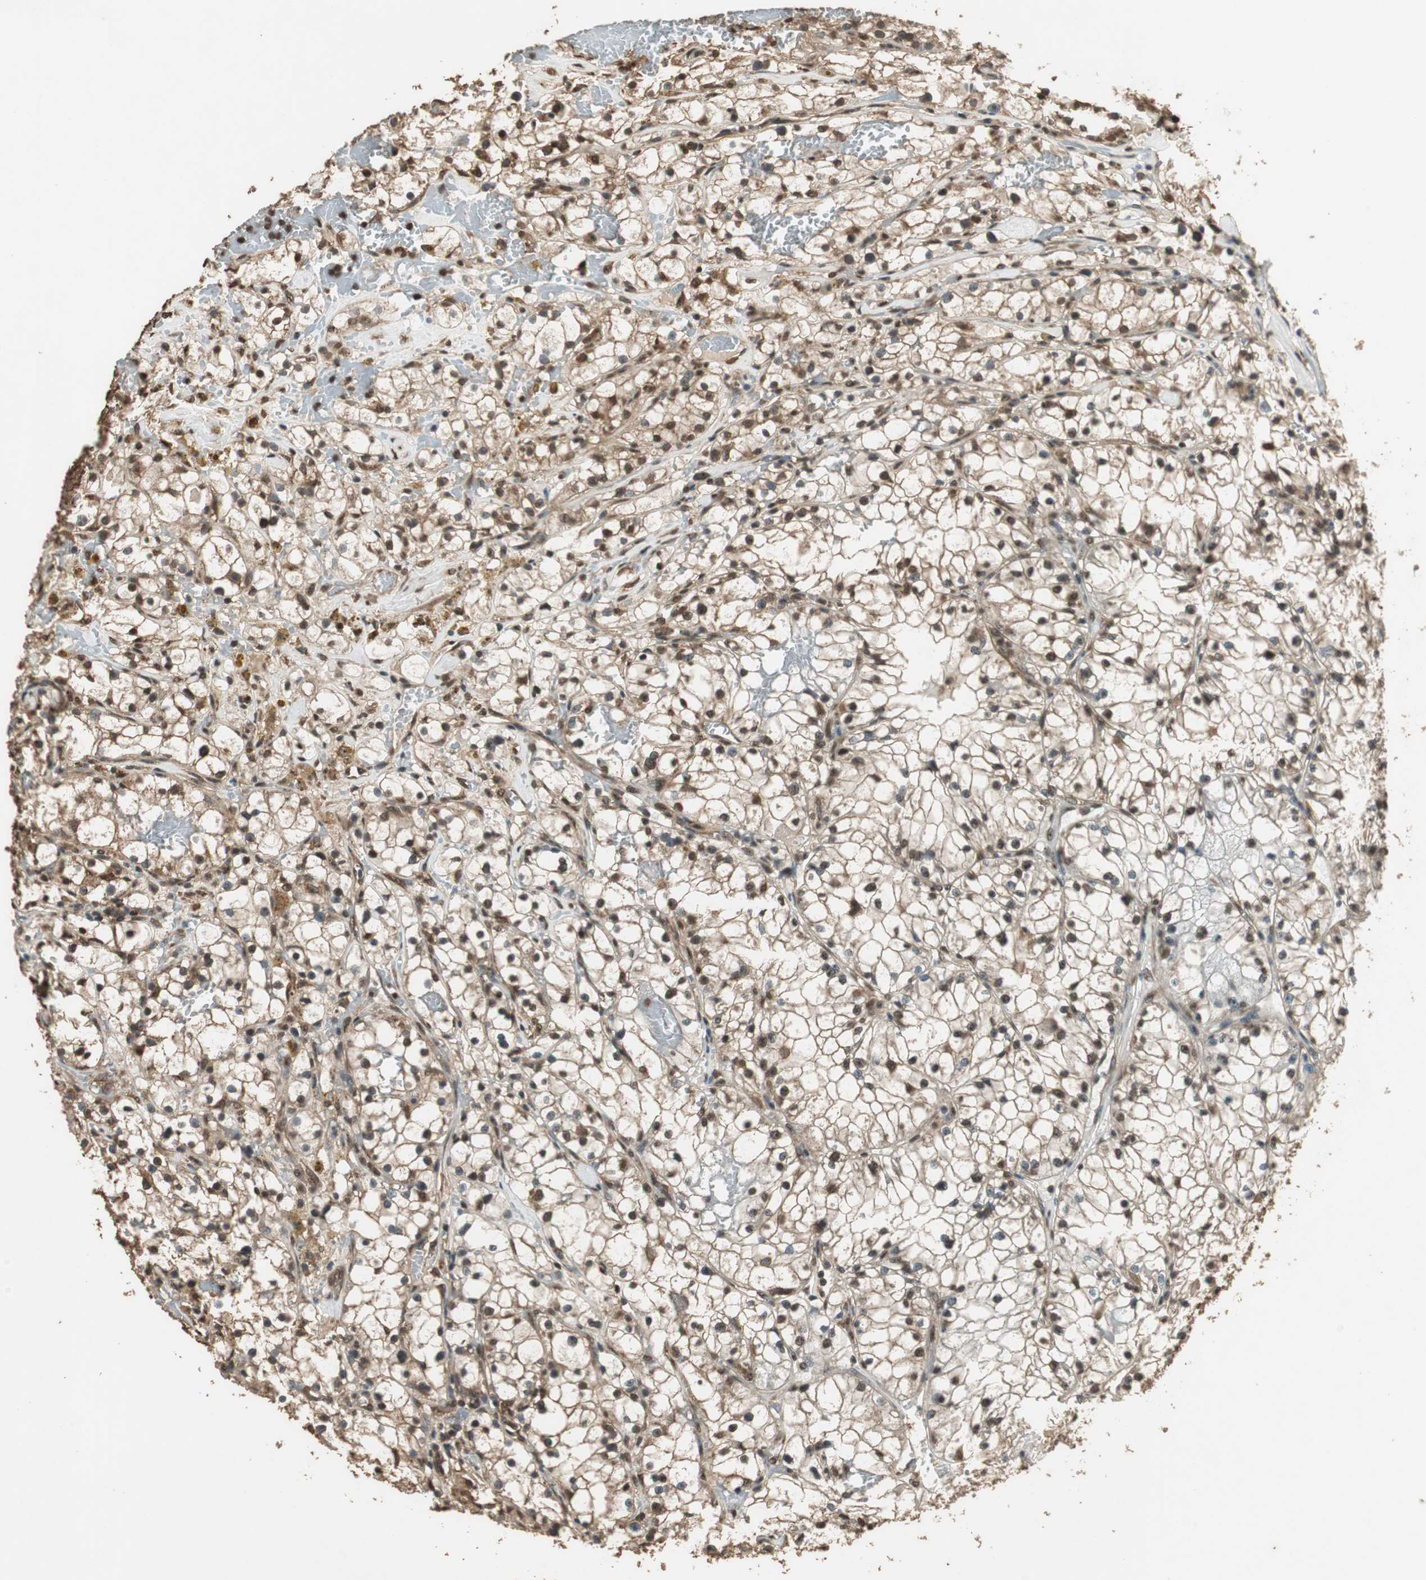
{"staining": {"intensity": "strong", "quantity": ">75%", "location": "cytoplasmic/membranous,nuclear"}, "tissue": "renal cancer", "cell_type": "Tumor cells", "image_type": "cancer", "snomed": [{"axis": "morphology", "description": "Adenocarcinoma, NOS"}, {"axis": "topography", "description": "Kidney"}], "caption": "Immunohistochemical staining of human renal adenocarcinoma reveals strong cytoplasmic/membranous and nuclear protein staining in approximately >75% of tumor cells.", "gene": "PPP1R13B", "patient": {"sex": "male", "age": 56}}